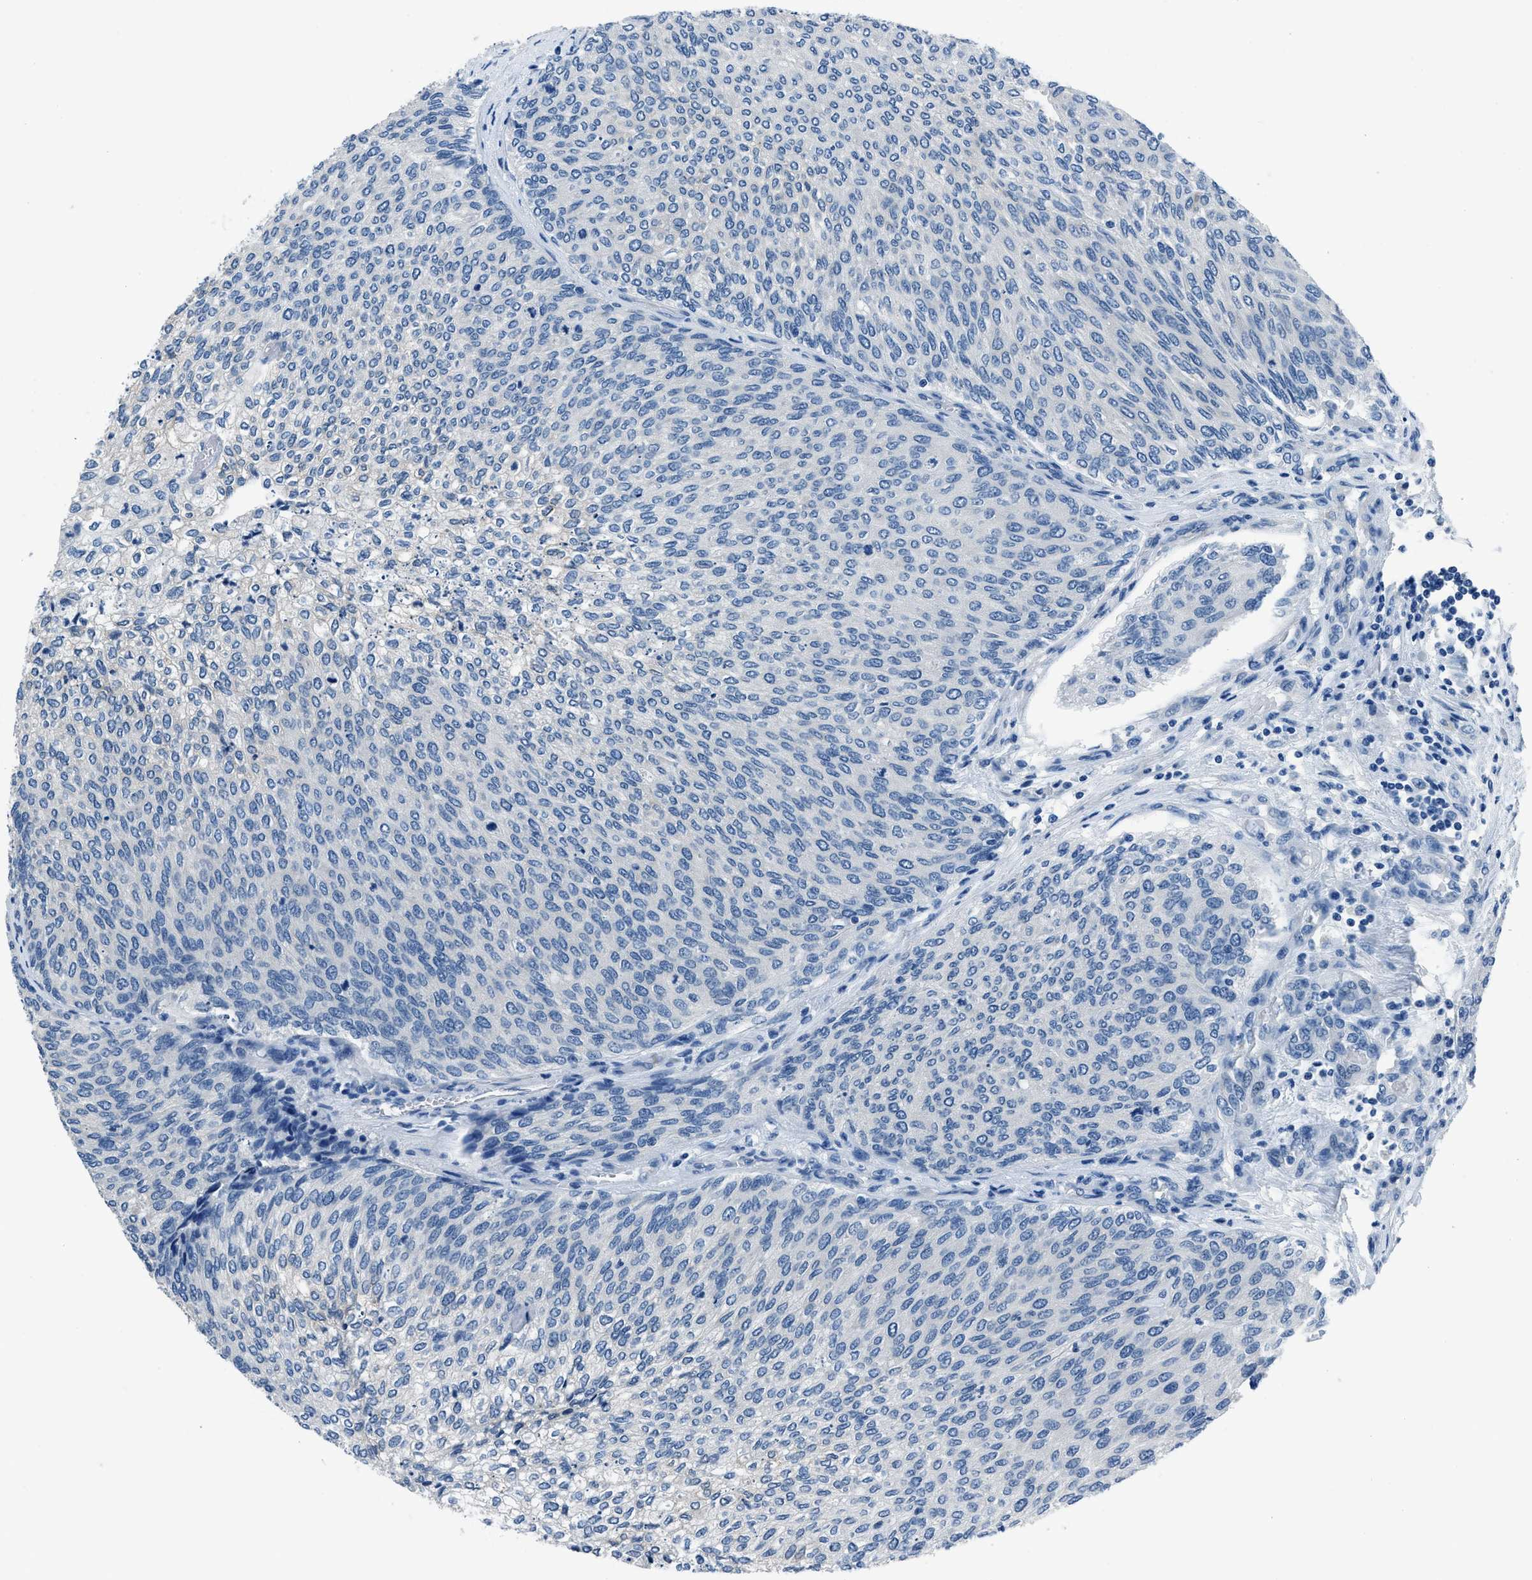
{"staining": {"intensity": "weak", "quantity": "<25%", "location": "cytoplasmic/membranous"}, "tissue": "urothelial cancer", "cell_type": "Tumor cells", "image_type": "cancer", "snomed": [{"axis": "morphology", "description": "Urothelial carcinoma, Low grade"}, {"axis": "topography", "description": "Urinary bladder"}], "caption": "Immunohistochemical staining of urothelial cancer displays no significant expression in tumor cells.", "gene": "GJA3", "patient": {"sex": "female", "age": 79}}